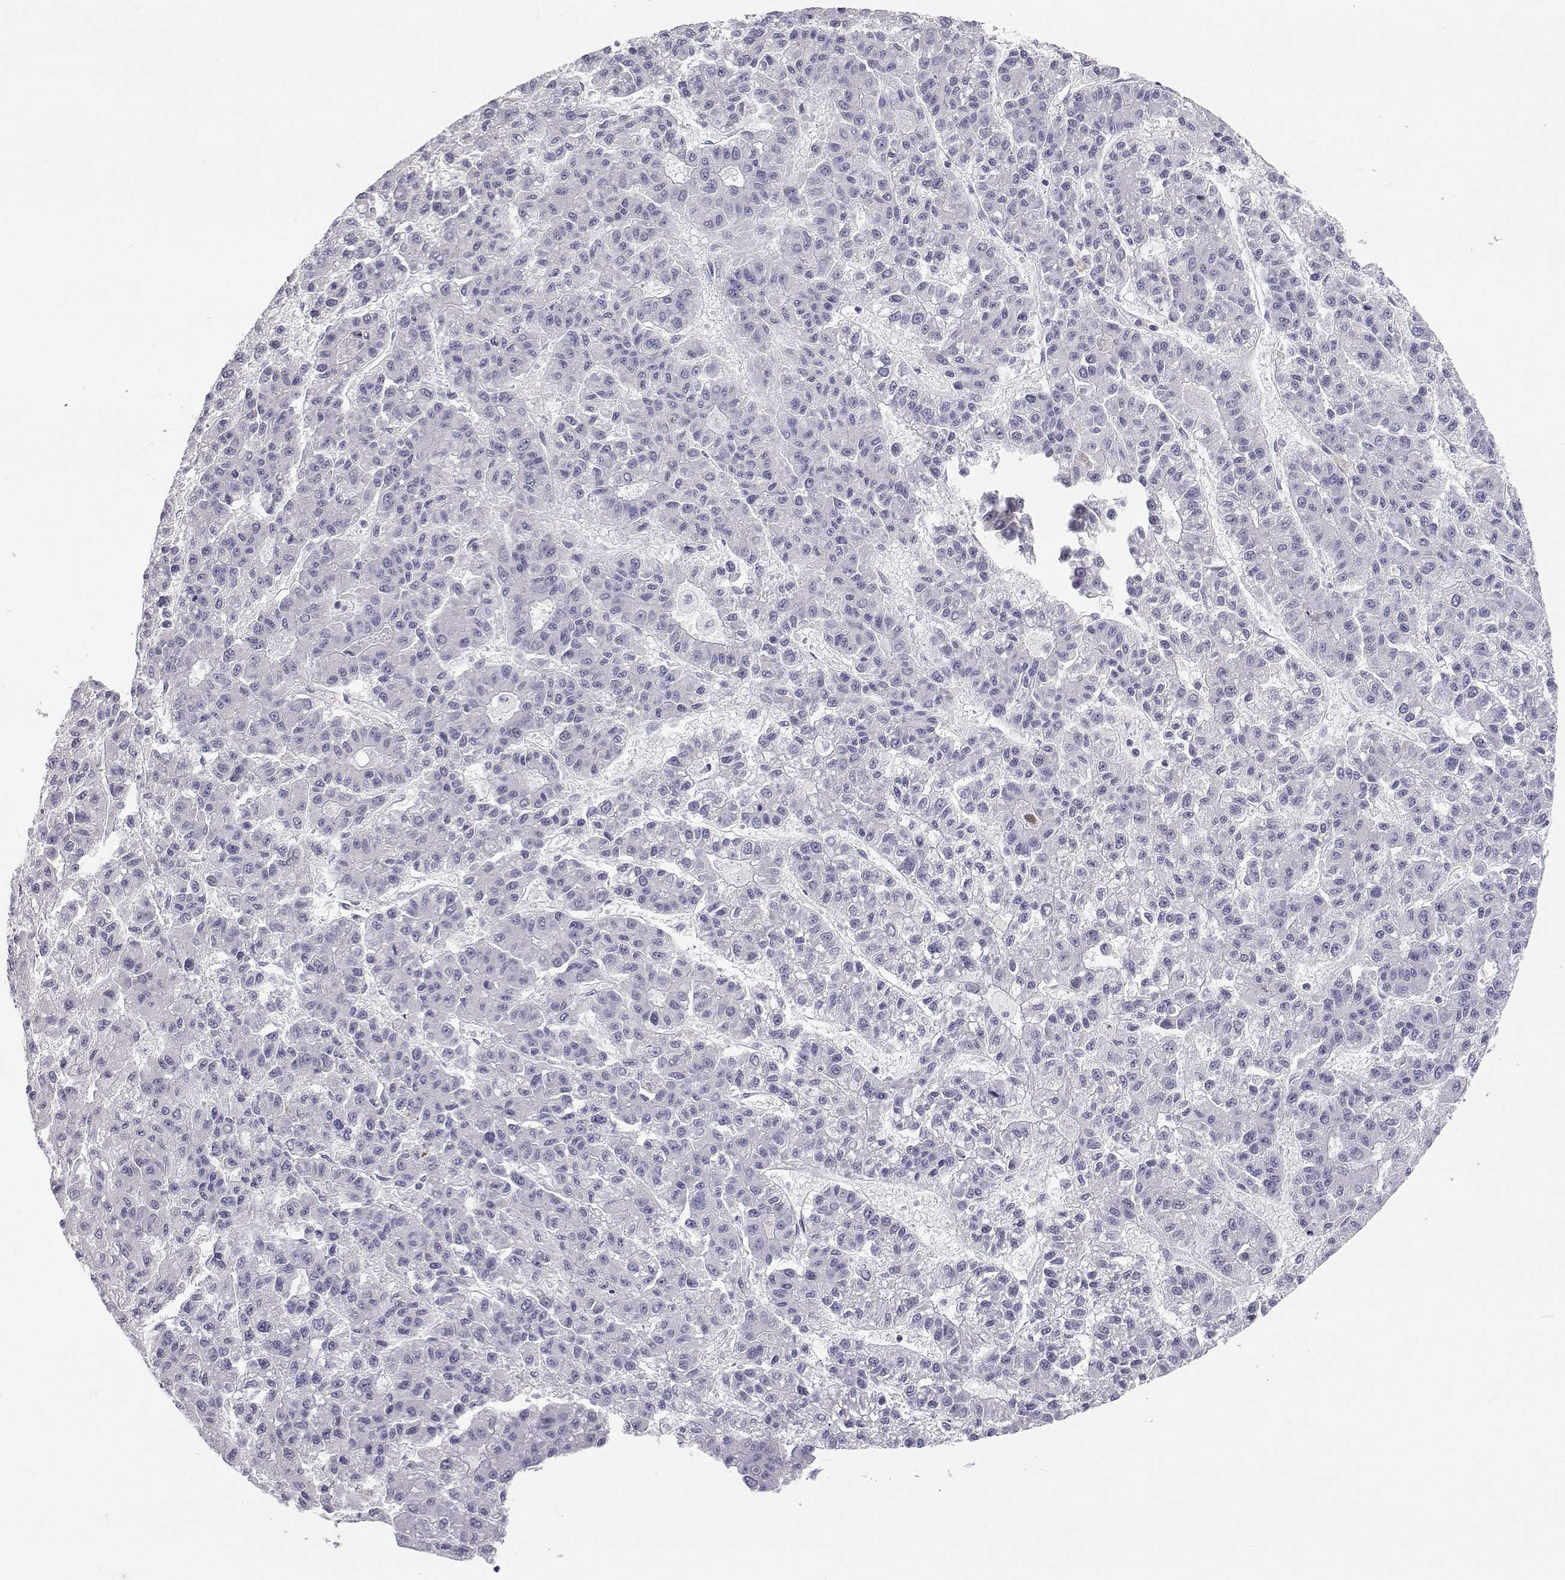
{"staining": {"intensity": "negative", "quantity": "none", "location": "none"}, "tissue": "liver cancer", "cell_type": "Tumor cells", "image_type": "cancer", "snomed": [{"axis": "morphology", "description": "Carcinoma, Hepatocellular, NOS"}, {"axis": "topography", "description": "Liver"}], "caption": "A histopathology image of liver cancer (hepatocellular carcinoma) stained for a protein displays no brown staining in tumor cells.", "gene": "TTN", "patient": {"sex": "male", "age": 70}}